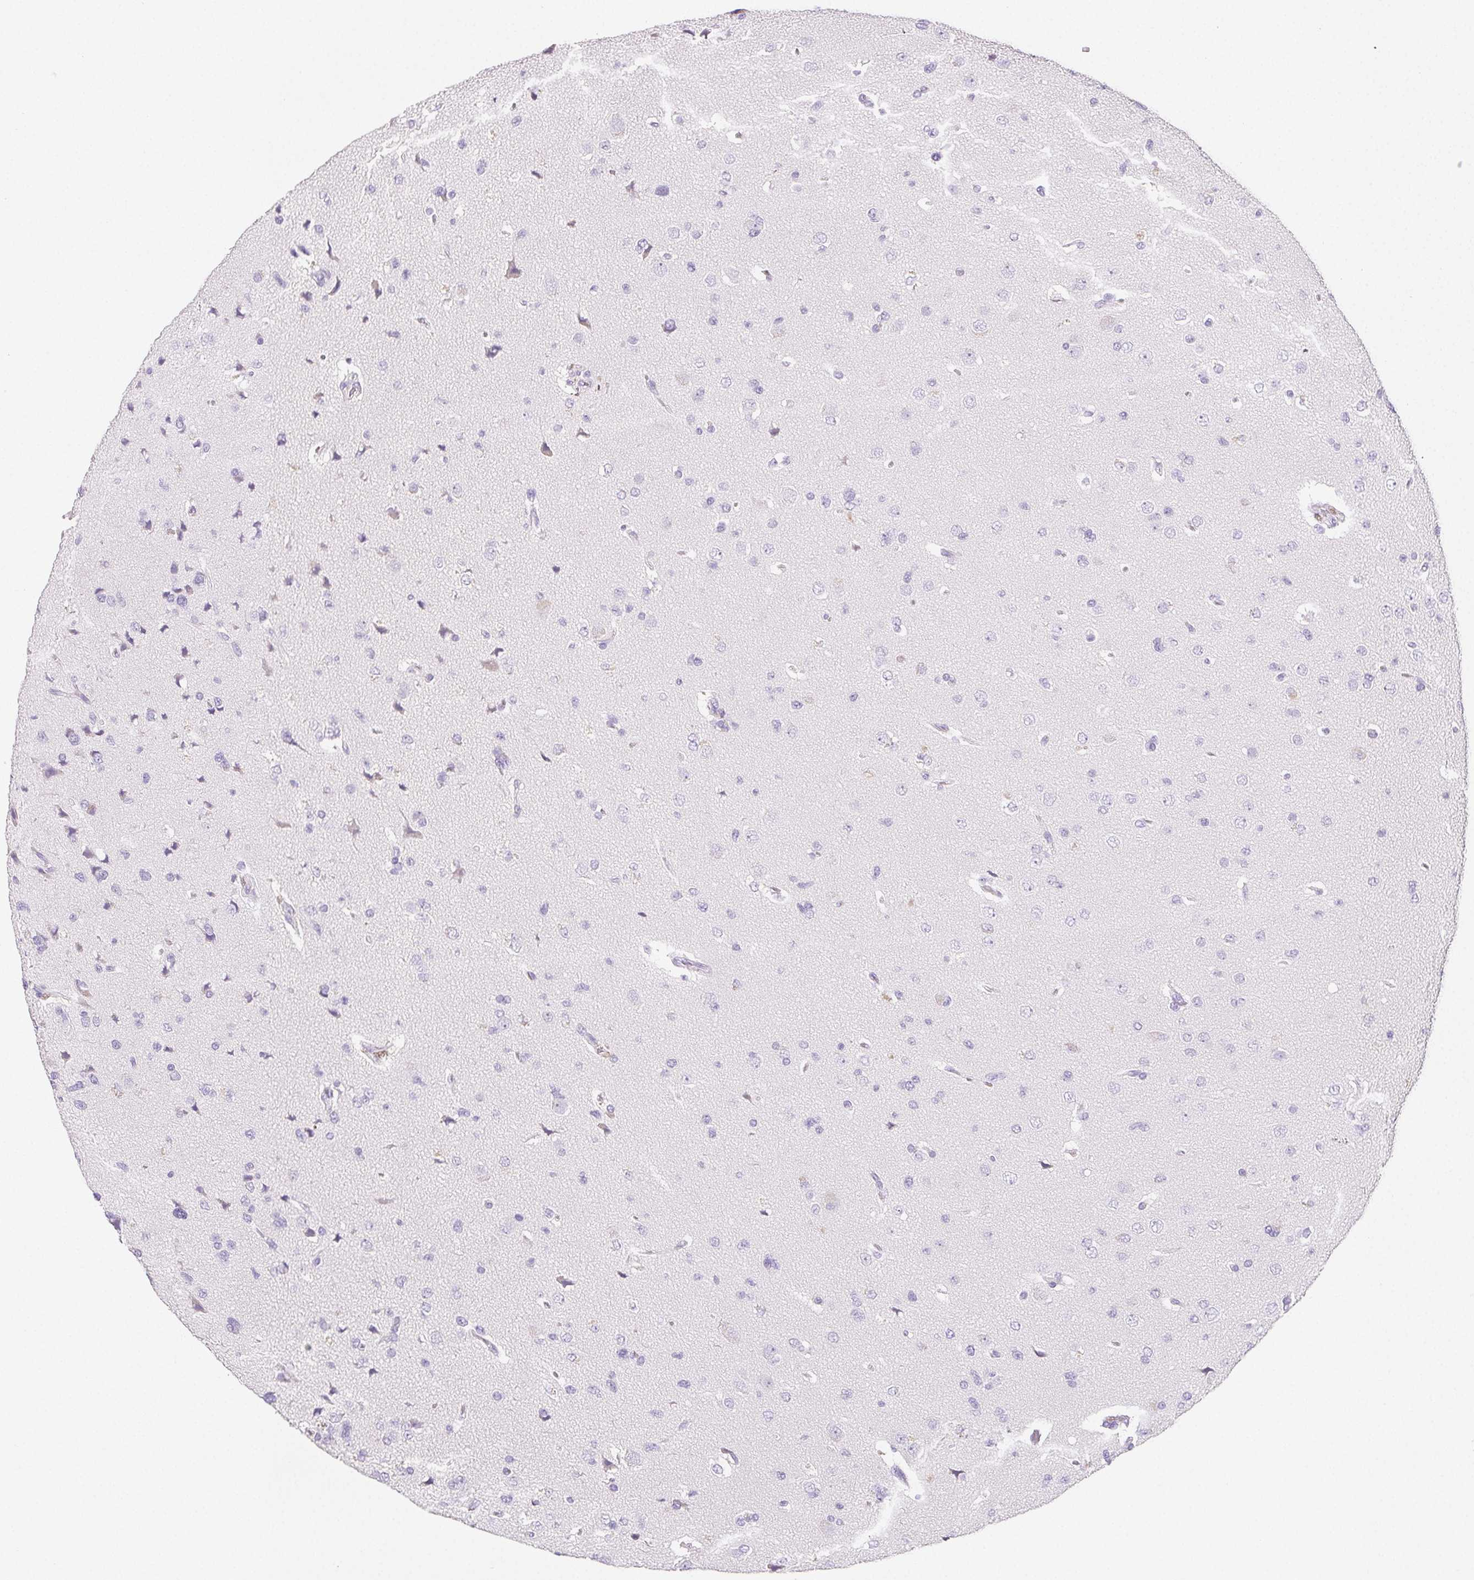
{"staining": {"intensity": "negative", "quantity": "none", "location": "none"}, "tissue": "glioma", "cell_type": "Tumor cells", "image_type": "cancer", "snomed": [{"axis": "morphology", "description": "Glioma, malignant, Low grade"}, {"axis": "topography", "description": "Brain"}], "caption": "A photomicrograph of malignant low-grade glioma stained for a protein displays no brown staining in tumor cells.", "gene": "BEND2", "patient": {"sex": "female", "age": 55}}